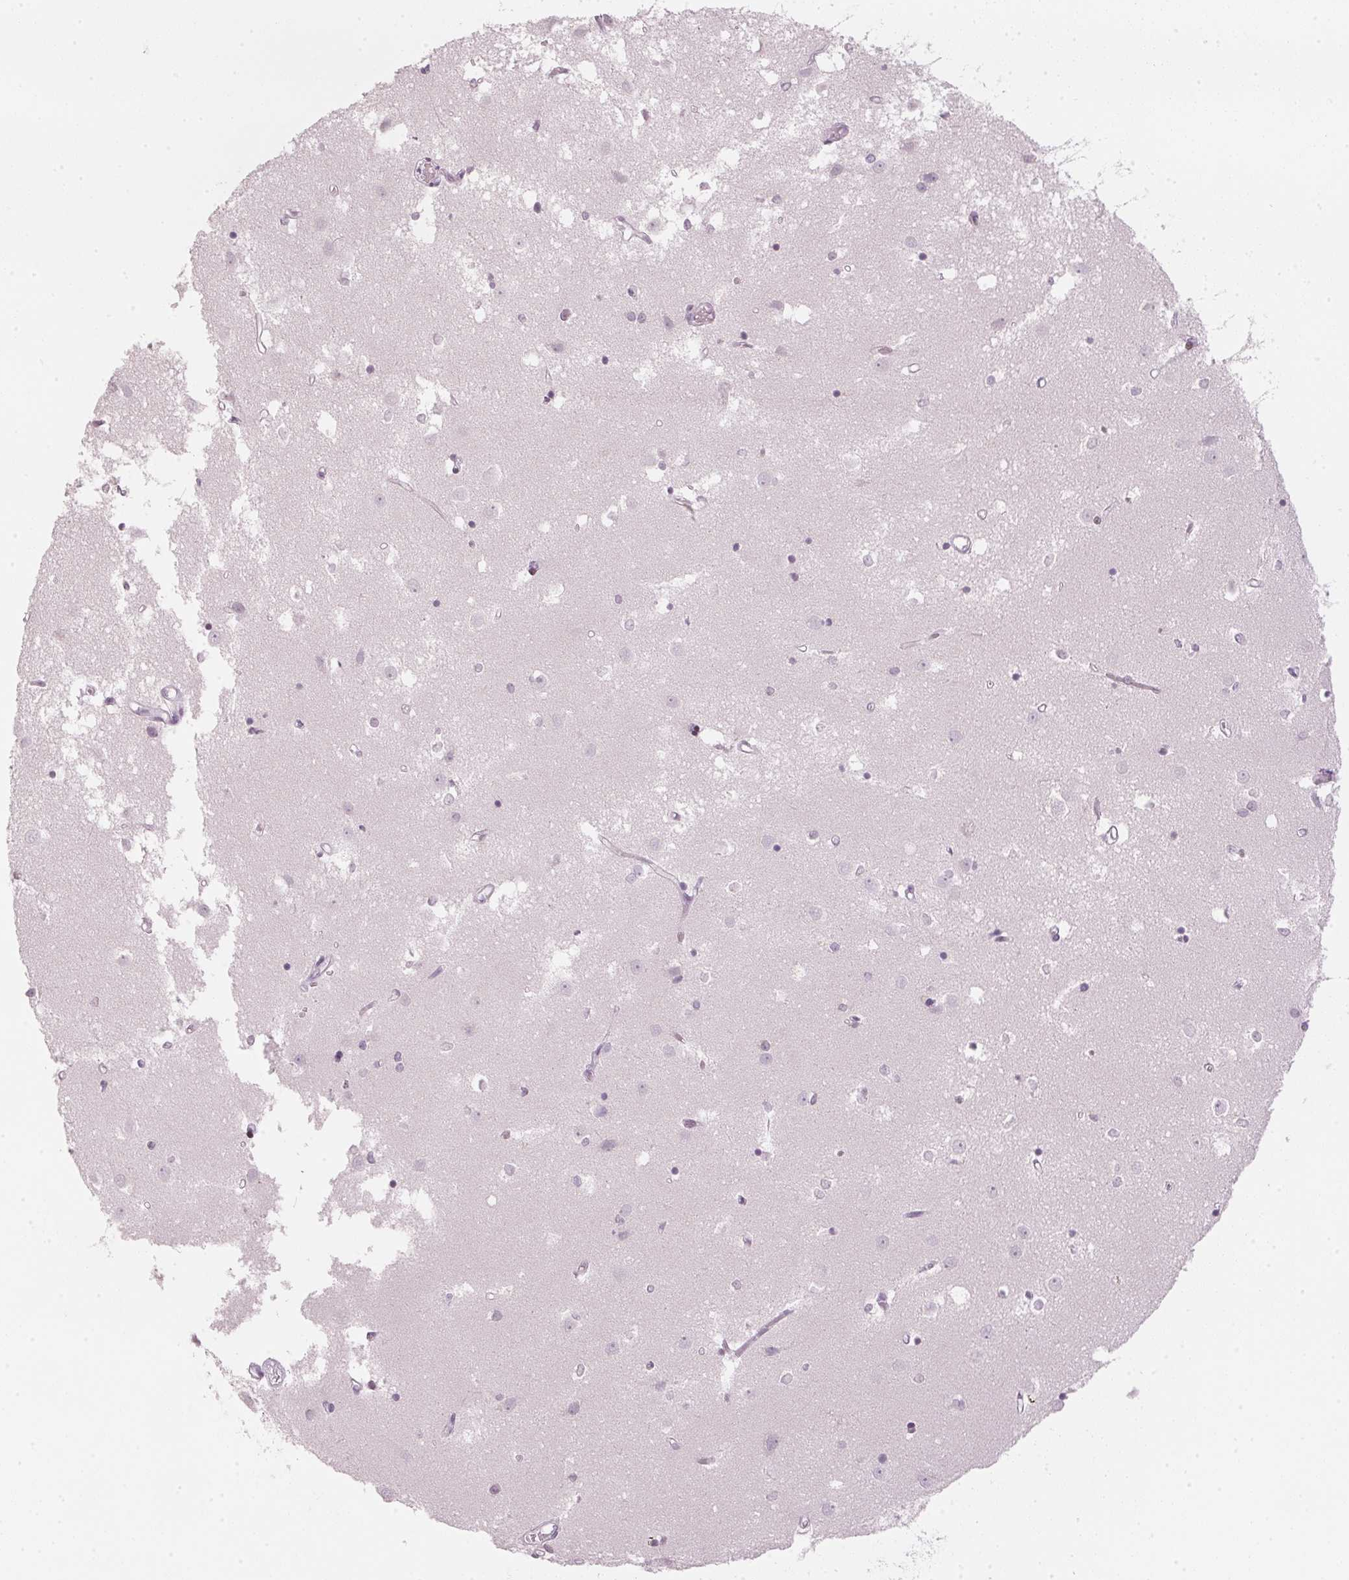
{"staining": {"intensity": "negative", "quantity": "none", "location": "none"}, "tissue": "caudate", "cell_type": "Glial cells", "image_type": "normal", "snomed": [{"axis": "morphology", "description": "Normal tissue, NOS"}, {"axis": "topography", "description": "Lateral ventricle wall"}], "caption": "The image displays no staining of glial cells in benign caudate. Brightfield microscopy of immunohistochemistry stained with DAB (brown) and hematoxylin (blue), captured at high magnification.", "gene": "SFRP4", "patient": {"sex": "male", "age": 54}}